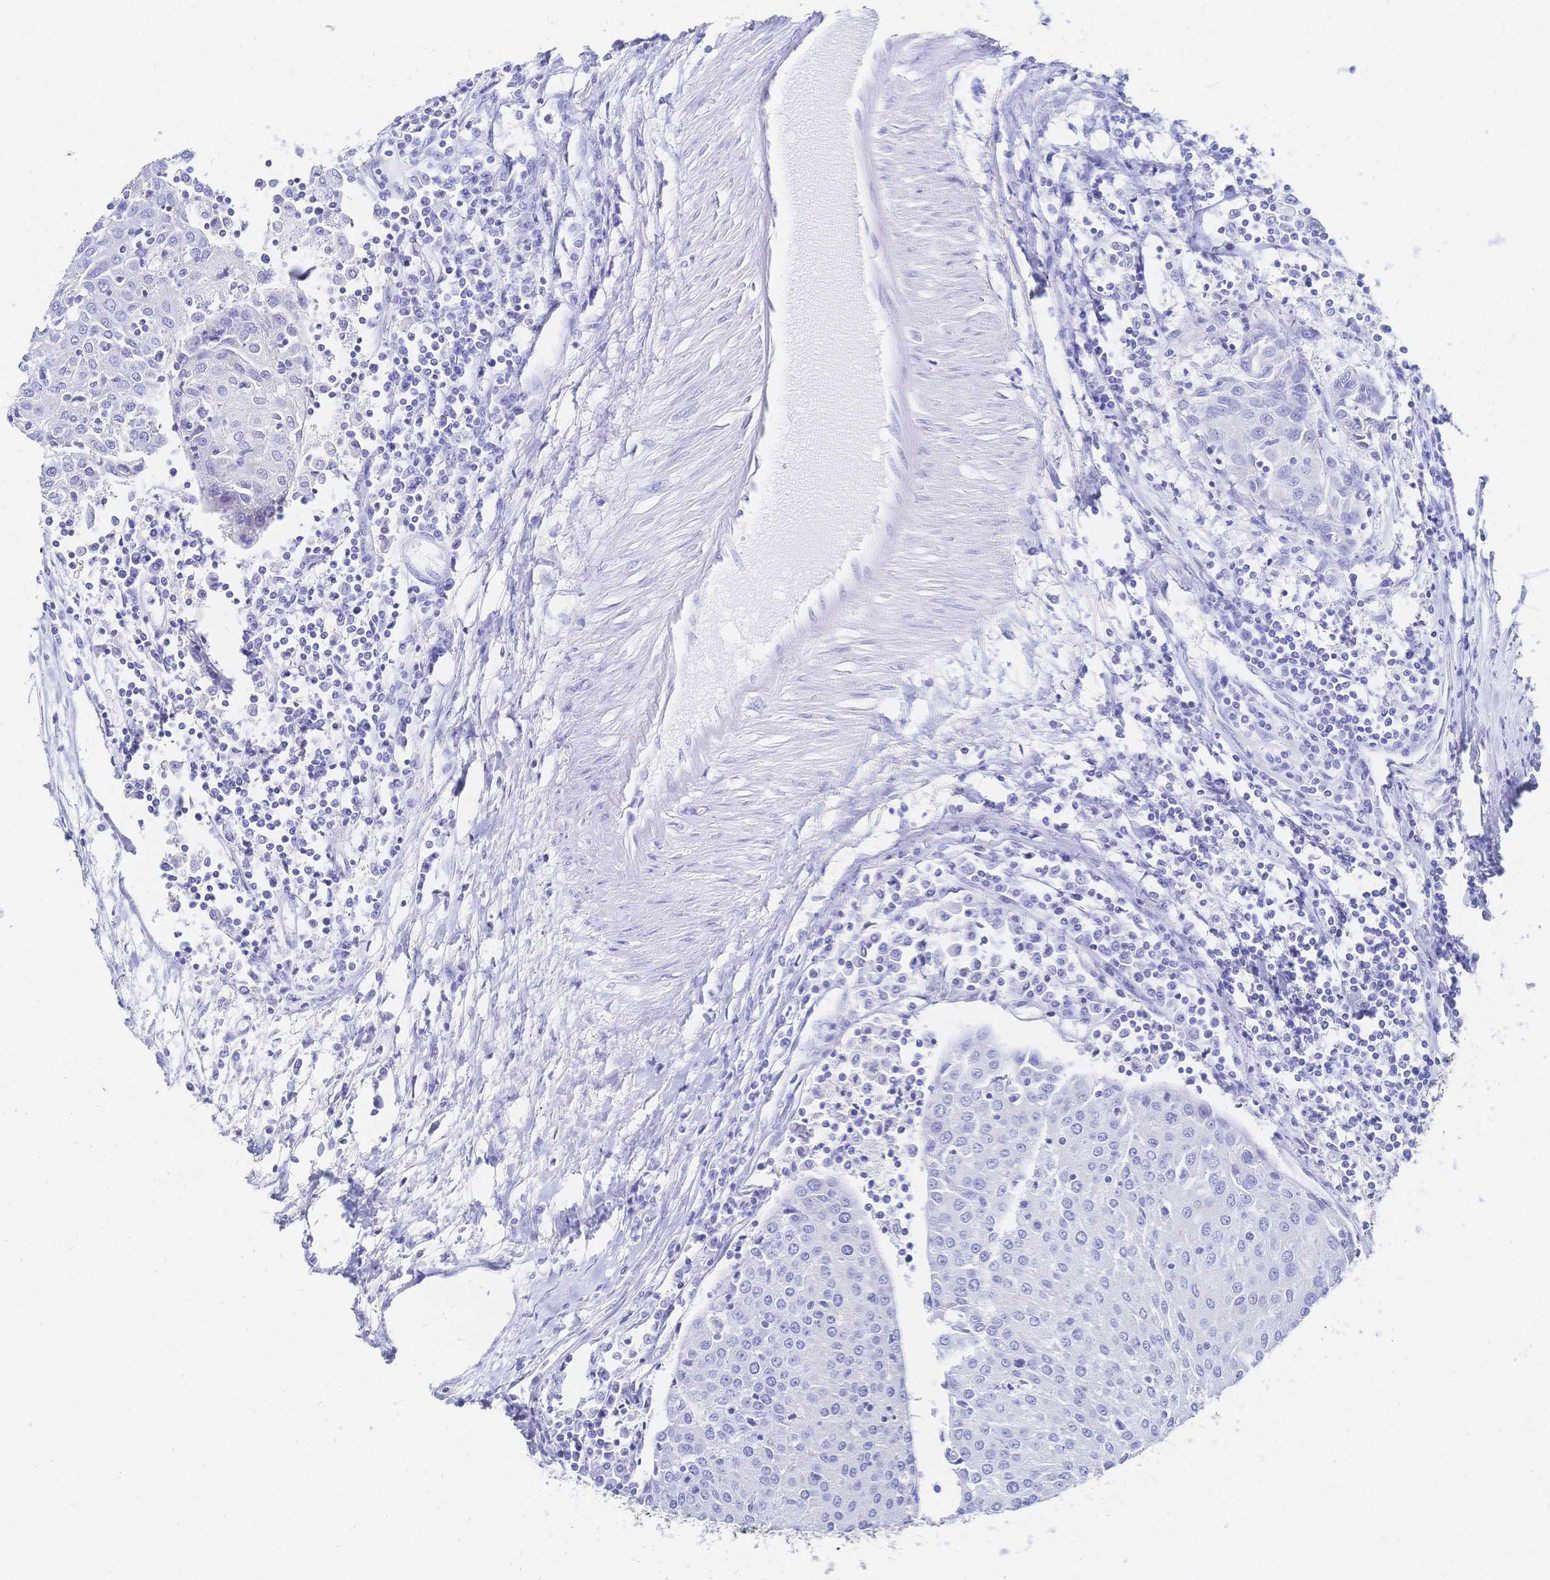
{"staining": {"intensity": "negative", "quantity": "none", "location": "none"}, "tissue": "urothelial cancer", "cell_type": "Tumor cells", "image_type": "cancer", "snomed": [{"axis": "morphology", "description": "Urothelial carcinoma, High grade"}, {"axis": "topography", "description": "Urinary bladder"}], "caption": "This is an IHC micrograph of human urothelial carcinoma (high-grade). There is no expression in tumor cells.", "gene": "SLC5A1", "patient": {"sex": "female", "age": 85}}